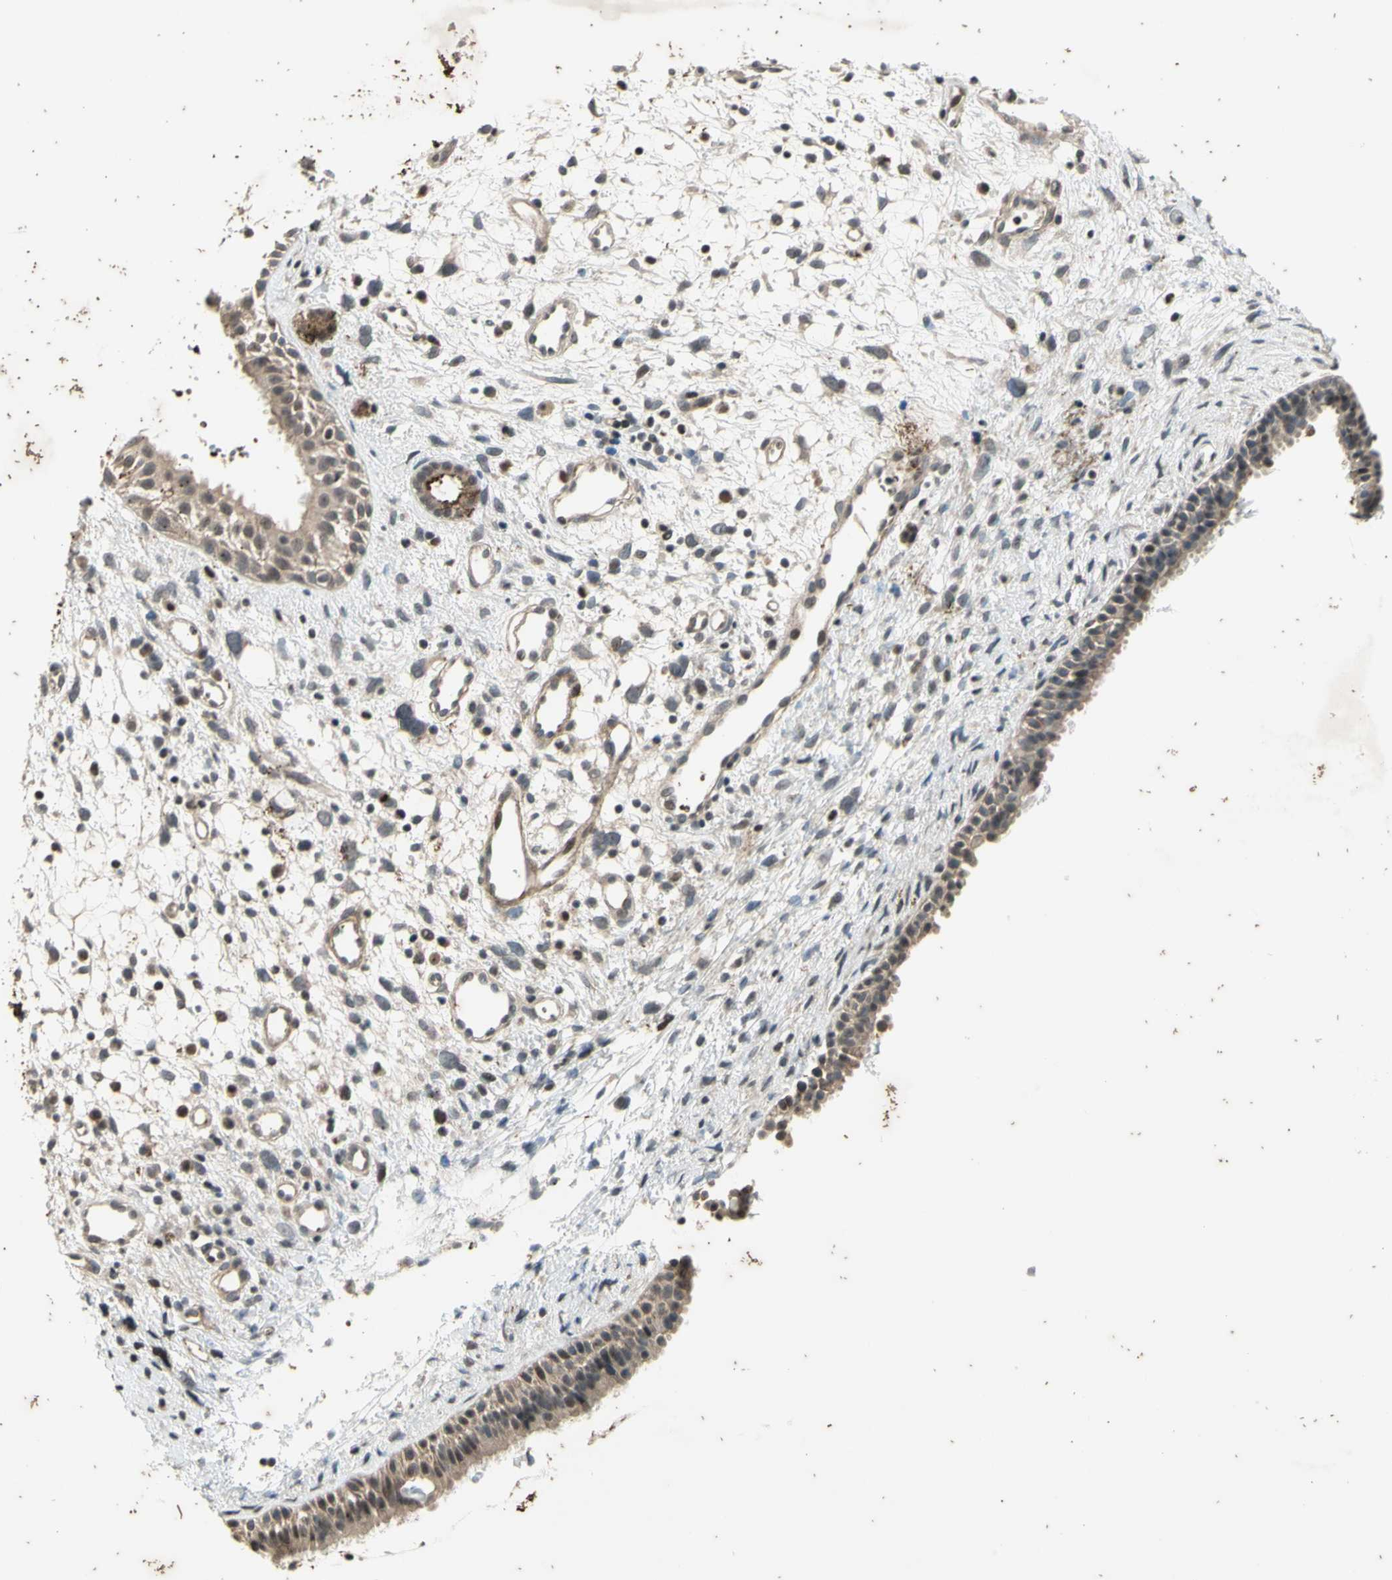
{"staining": {"intensity": "weak", "quantity": "<25%", "location": "cytoplasmic/membranous"}, "tissue": "nasopharynx", "cell_type": "Respiratory epithelial cells", "image_type": "normal", "snomed": [{"axis": "morphology", "description": "Normal tissue, NOS"}, {"axis": "topography", "description": "Nasopharynx"}], "caption": "Immunohistochemistry (IHC) photomicrograph of unremarkable nasopharynx: human nasopharynx stained with DAB (3,3'-diaminobenzidine) demonstrates no significant protein staining in respiratory epithelial cells. (Brightfield microscopy of DAB (3,3'-diaminobenzidine) IHC at high magnification).", "gene": "EFNB2", "patient": {"sex": "male", "age": 22}}